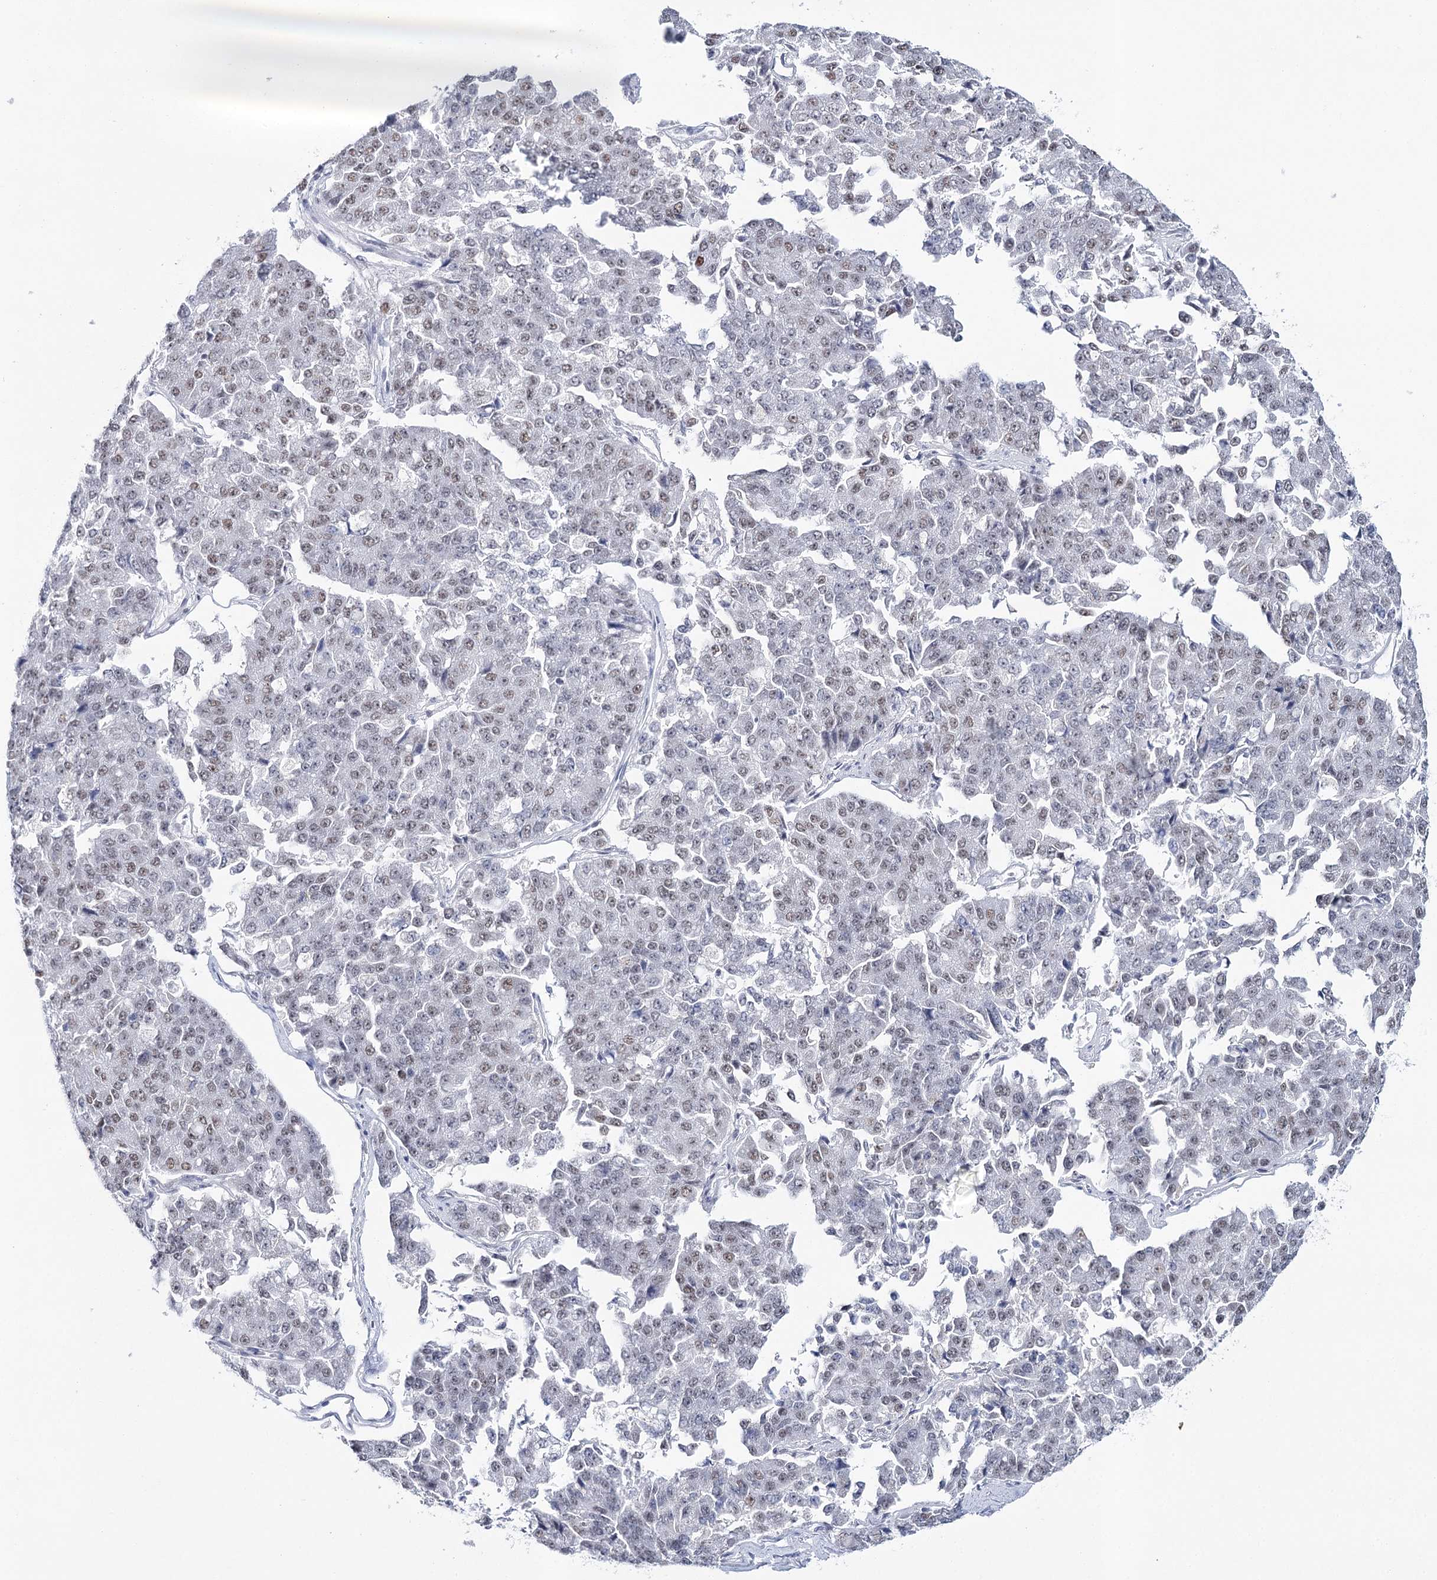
{"staining": {"intensity": "weak", "quantity": ">75%", "location": "nuclear"}, "tissue": "pancreatic cancer", "cell_type": "Tumor cells", "image_type": "cancer", "snomed": [{"axis": "morphology", "description": "Adenocarcinoma, NOS"}, {"axis": "topography", "description": "Pancreas"}], "caption": "Immunohistochemical staining of human pancreatic cancer demonstrates low levels of weak nuclear protein staining in approximately >75% of tumor cells.", "gene": "ZC3H8", "patient": {"sex": "male", "age": 50}}